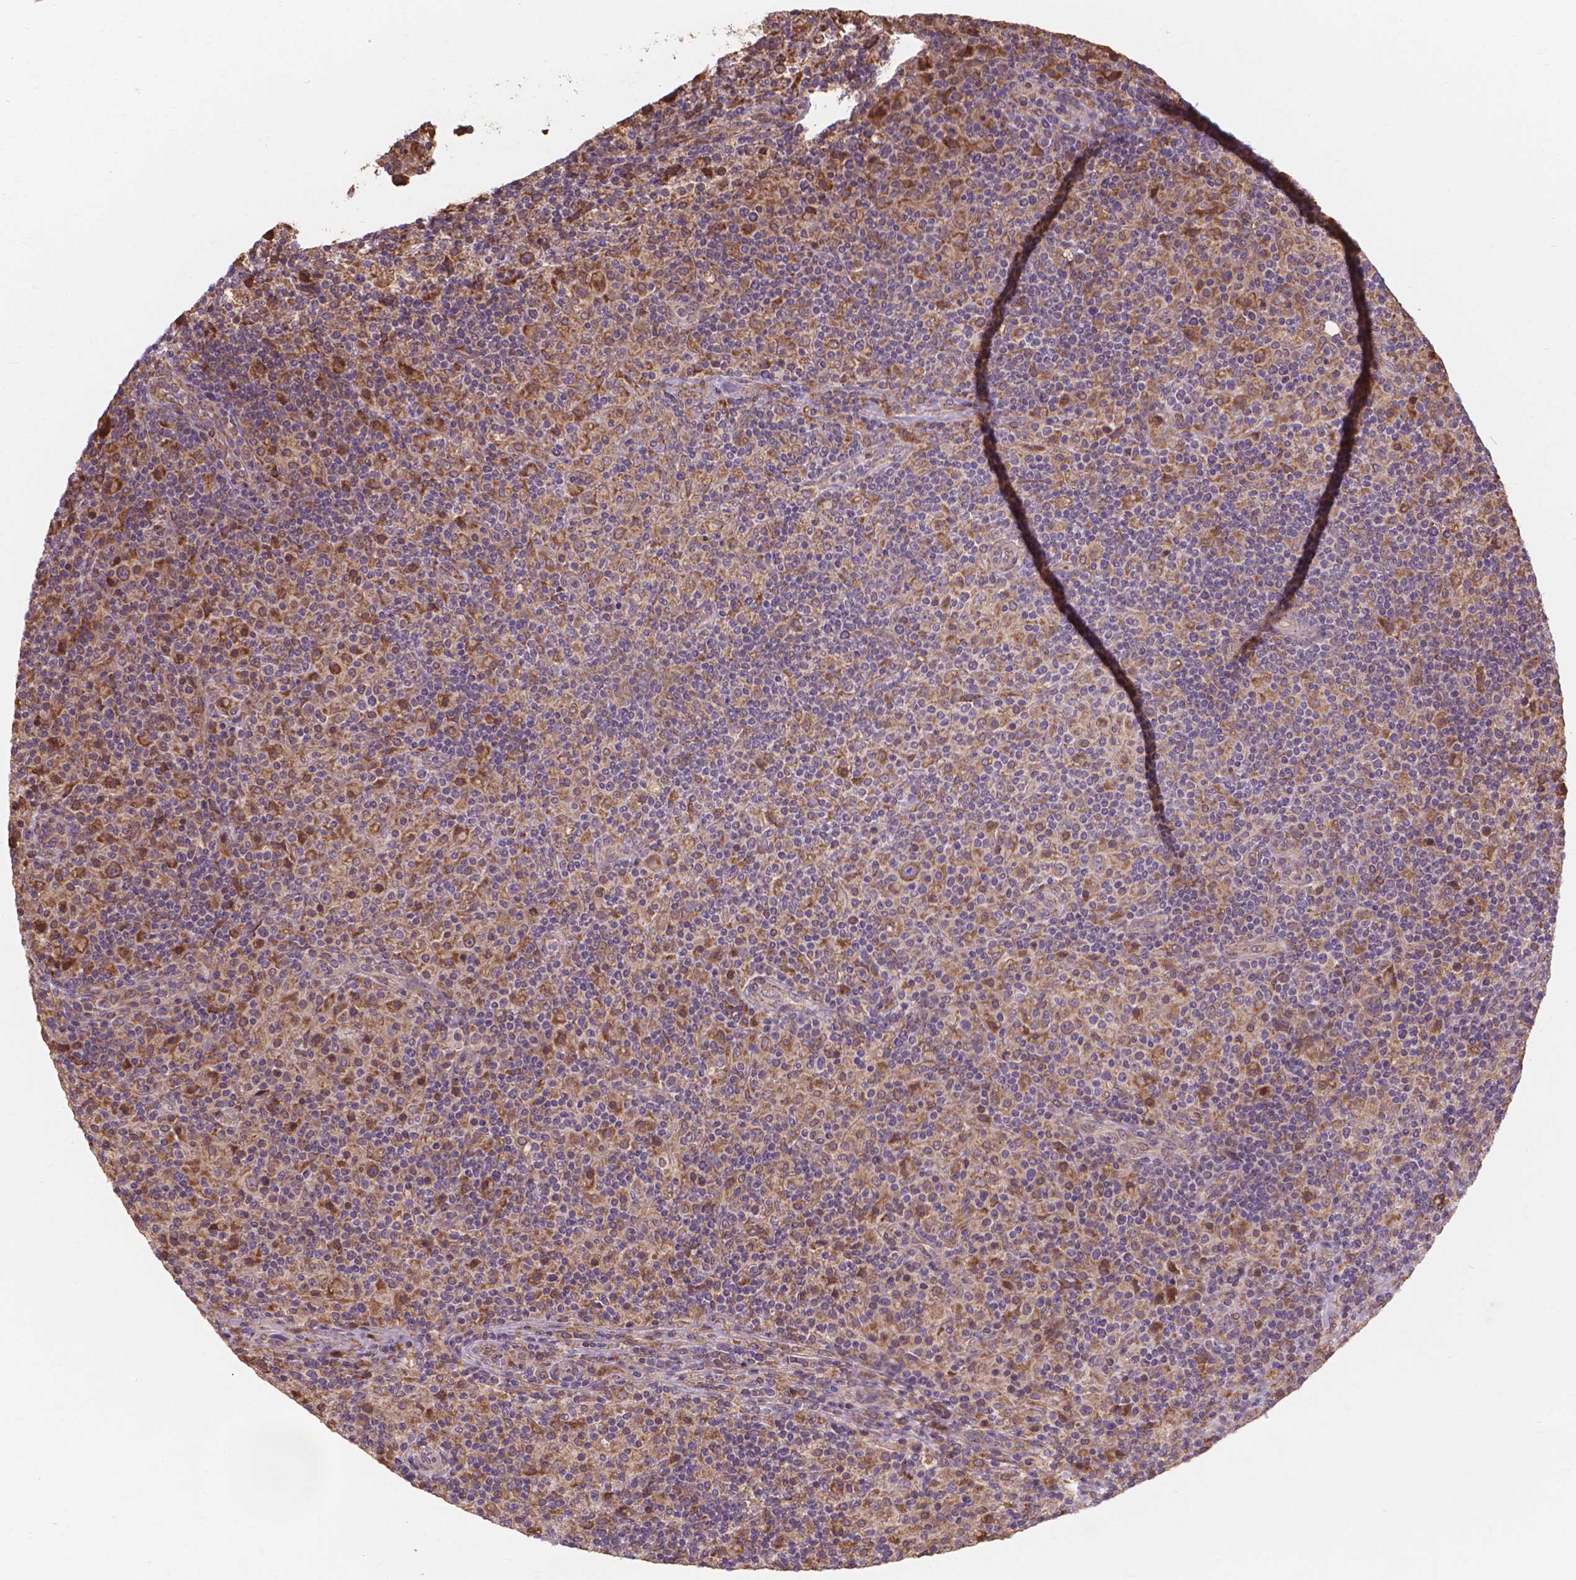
{"staining": {"intensity": "strong", "quantity": ">75%", "location": "cytoplasmic/membranous"}, "tissue": "lymphoma", "cell_type": "Tumor cells", "image_type": "cancer", "snomed": [{"axis": "morphology", "description": "Hodgkin's disease, NOS"}, {"axis": "topography", "description": "Lymph node"}], "caption": "Lymphoma stained for a protein (brown) reveals strong cytoplasmic/membranous positive positivity in approximately >75% of tumor cells.", "gene": "TAB2", "patient": {"sex": "male", "age": 70}}